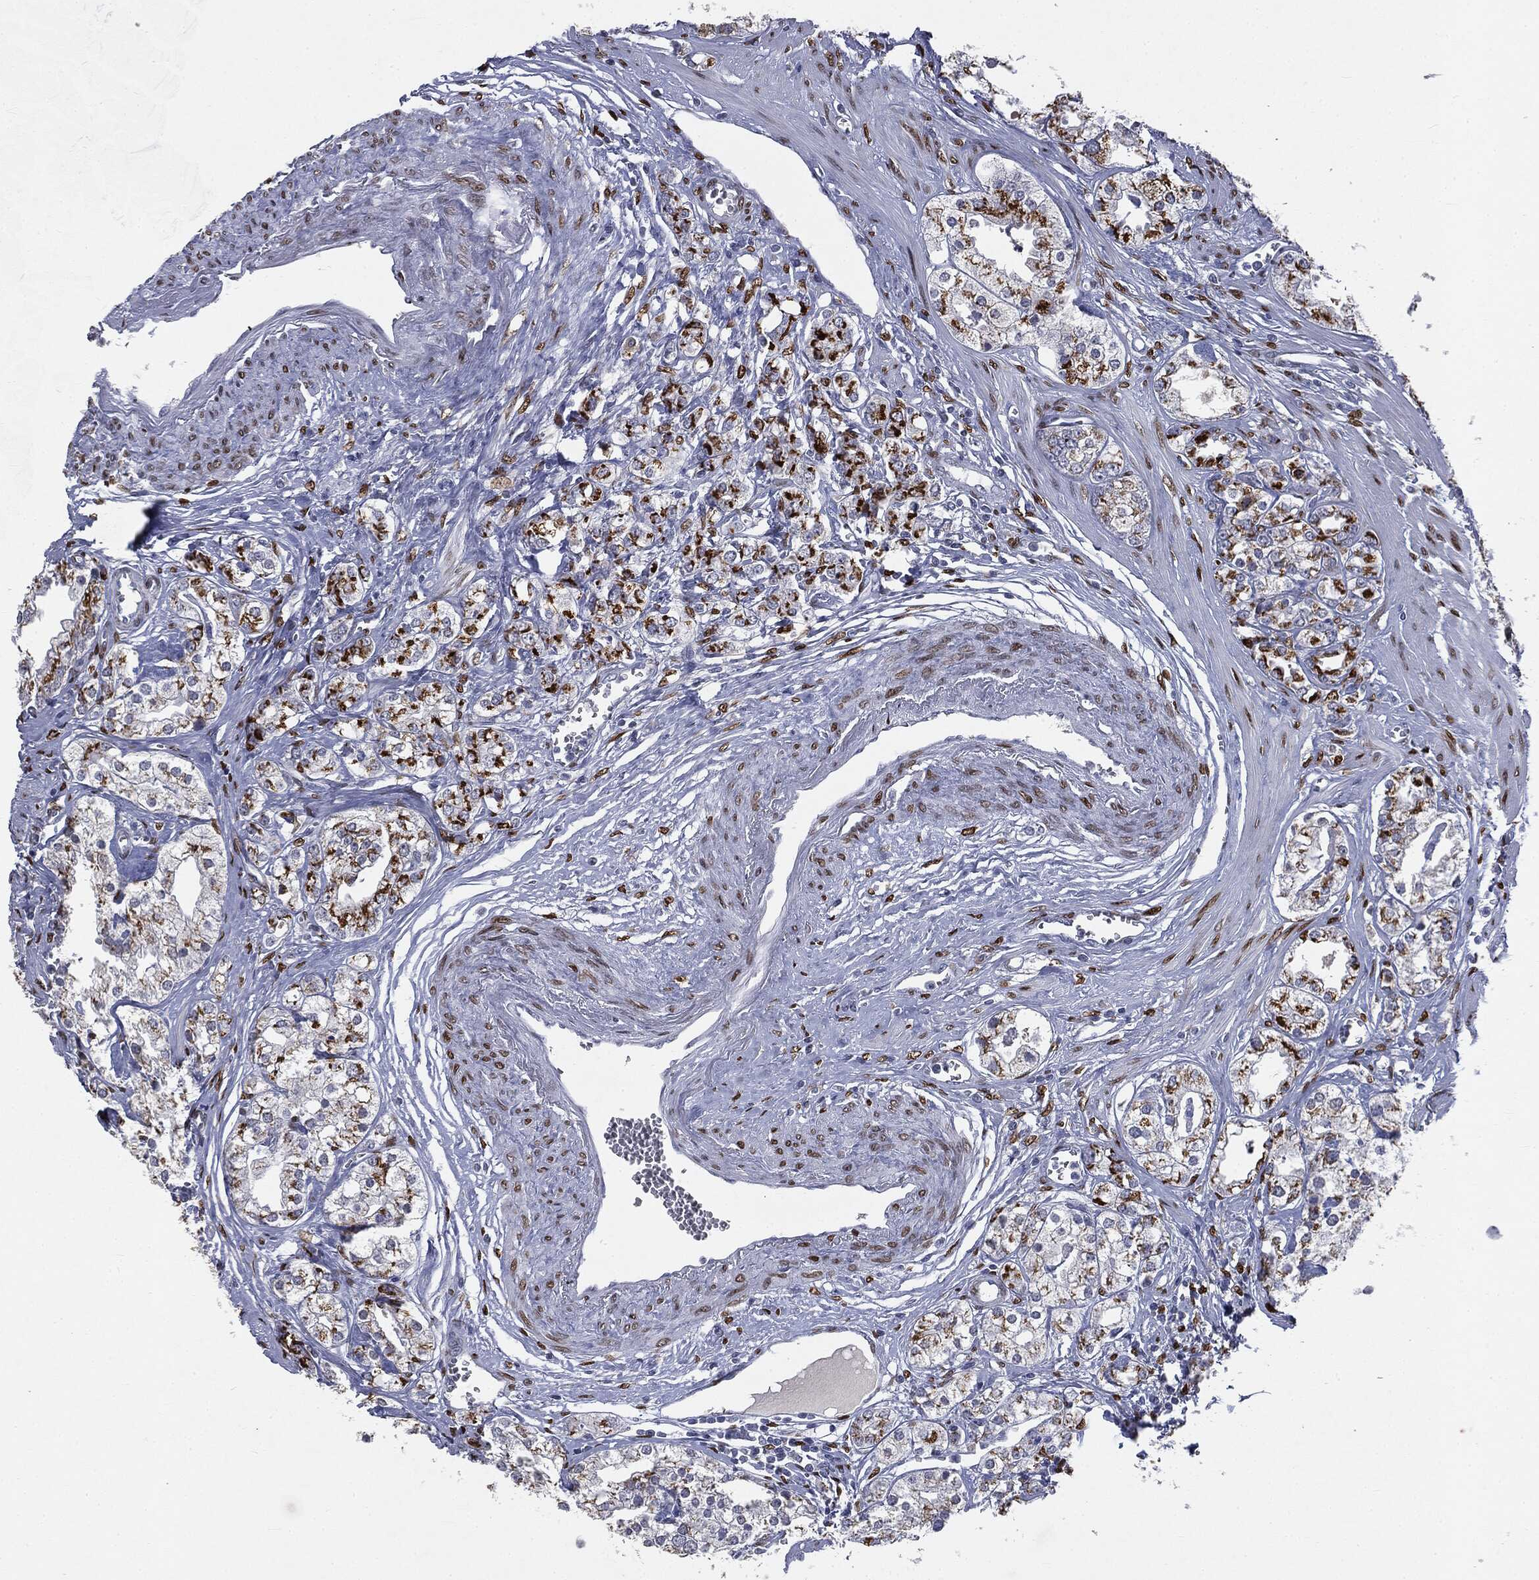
{"staining": {"intensity": "strong", "quantity": ">75%", "location": "cytoplasmic/membranous"}, "tissue": "prostate cancer", "cell_type": "Tumor cells", "image_type": "cancer", "snomed": [{"axis": "morphology", "description": "Adenocarcinoma, NOS"}, {"axis": "topography", "description": "Prostate and seminal vesicle, NOS"}, {"axis": "topography", "description": "Prostate"}], "caption": "This micrograph reveals prostate adenocarcinoma stained with immunohistochemistry (IHC) to label a protein in brown. The cytoplasmic/membranous of tumor cells show strong positivity for the protein. Nuclei are counter-stained blue.", "gene": "CASD1", "patient": {"sex": "male", "age": 62}}